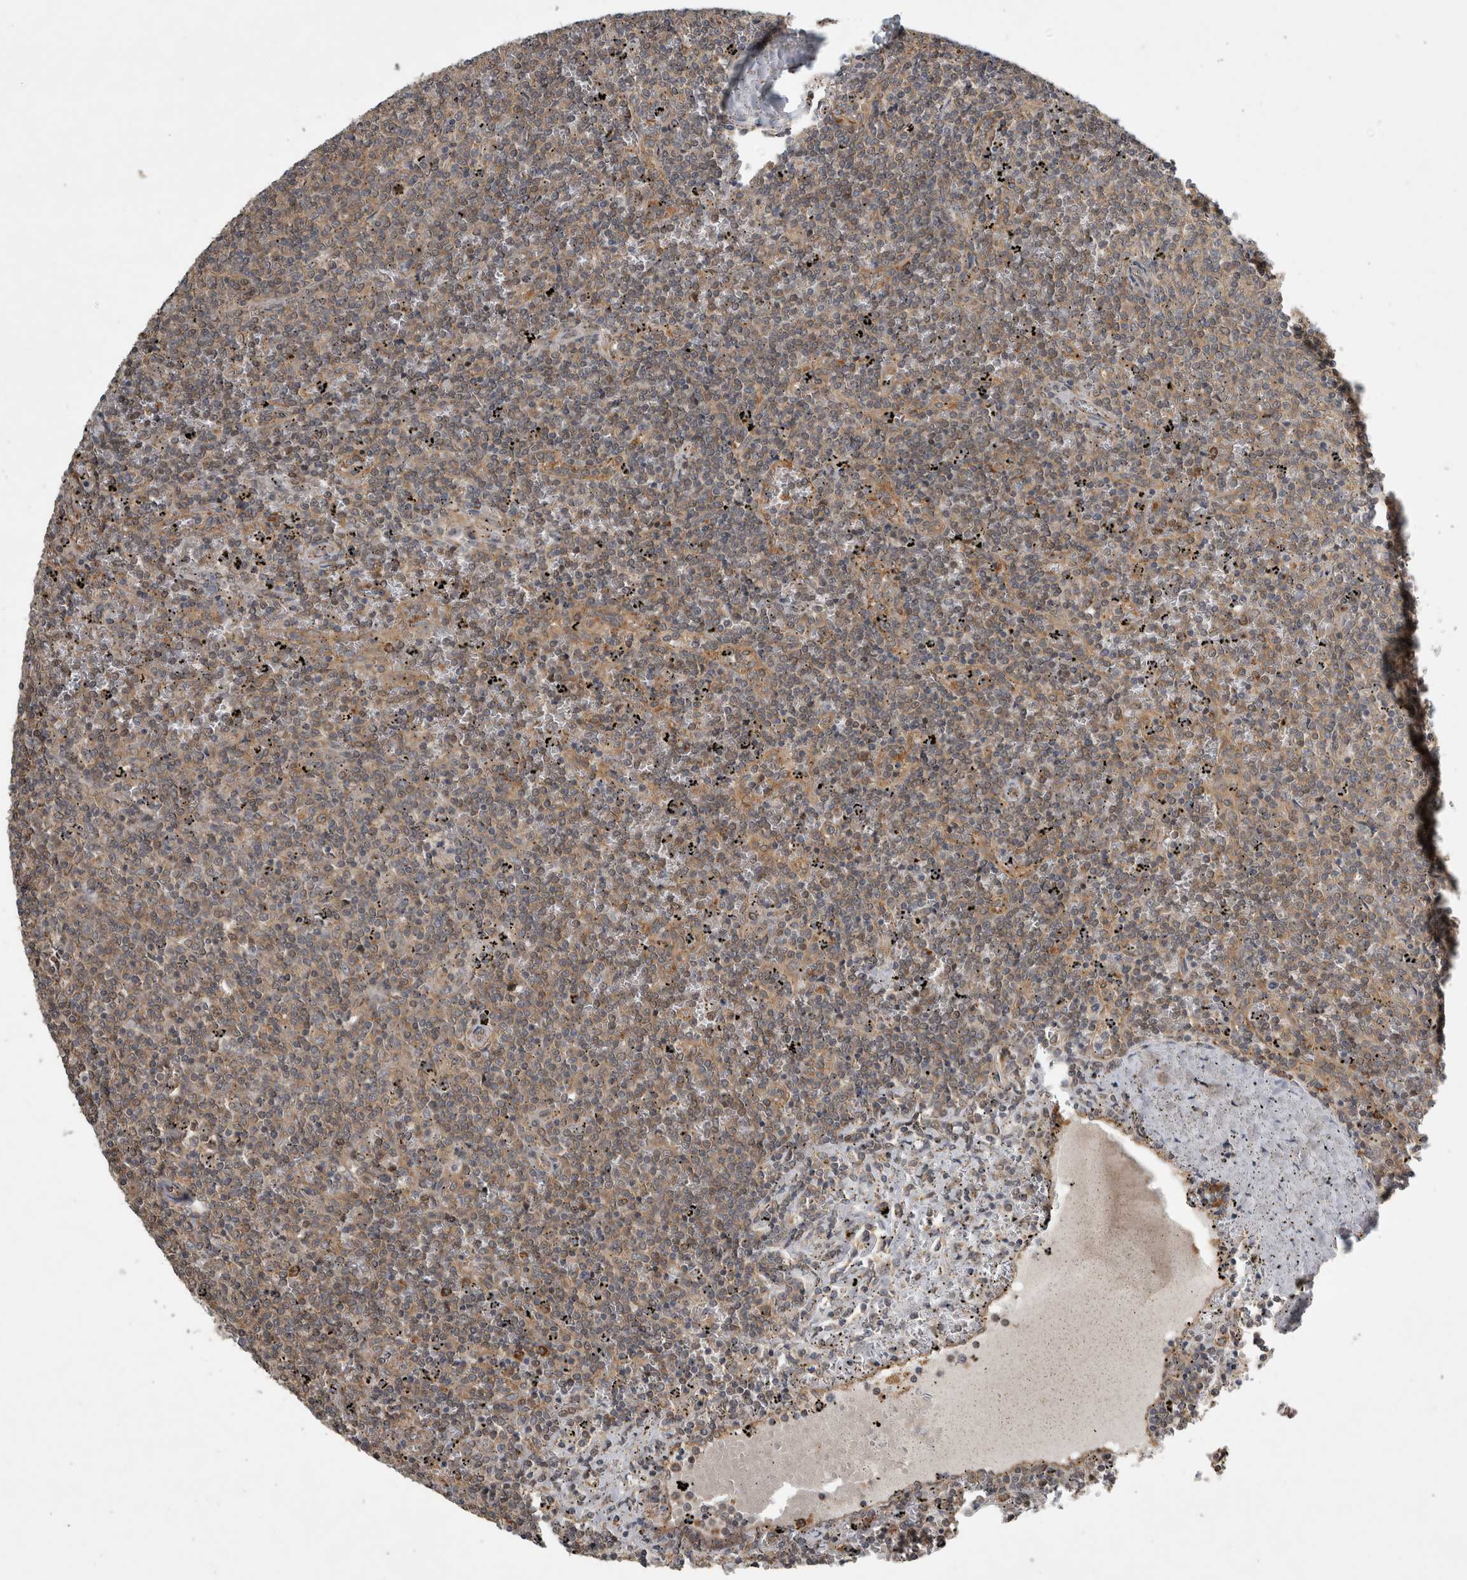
{"staining": {"intensity": "weak", "quantity": ">75%", "location": "cytoplasmic/membranous"}, "tissue": "lymphoma", "cell_type": "Tumor cells", "image_type": "cancer", "snomed": [{"axis": "morphology", "description": "Malignant lymphoma, non-Hodgkin's type, Low grade"}, {"axis": "topography", "description": "Spleen"}], "caption": "Protein staining displays weak cytoplasmic/membranous expression in about >75% of tumor cells in lymphoma.", "gene": "TRMT61B", "patient": {"sex": "female", "age": 50}}